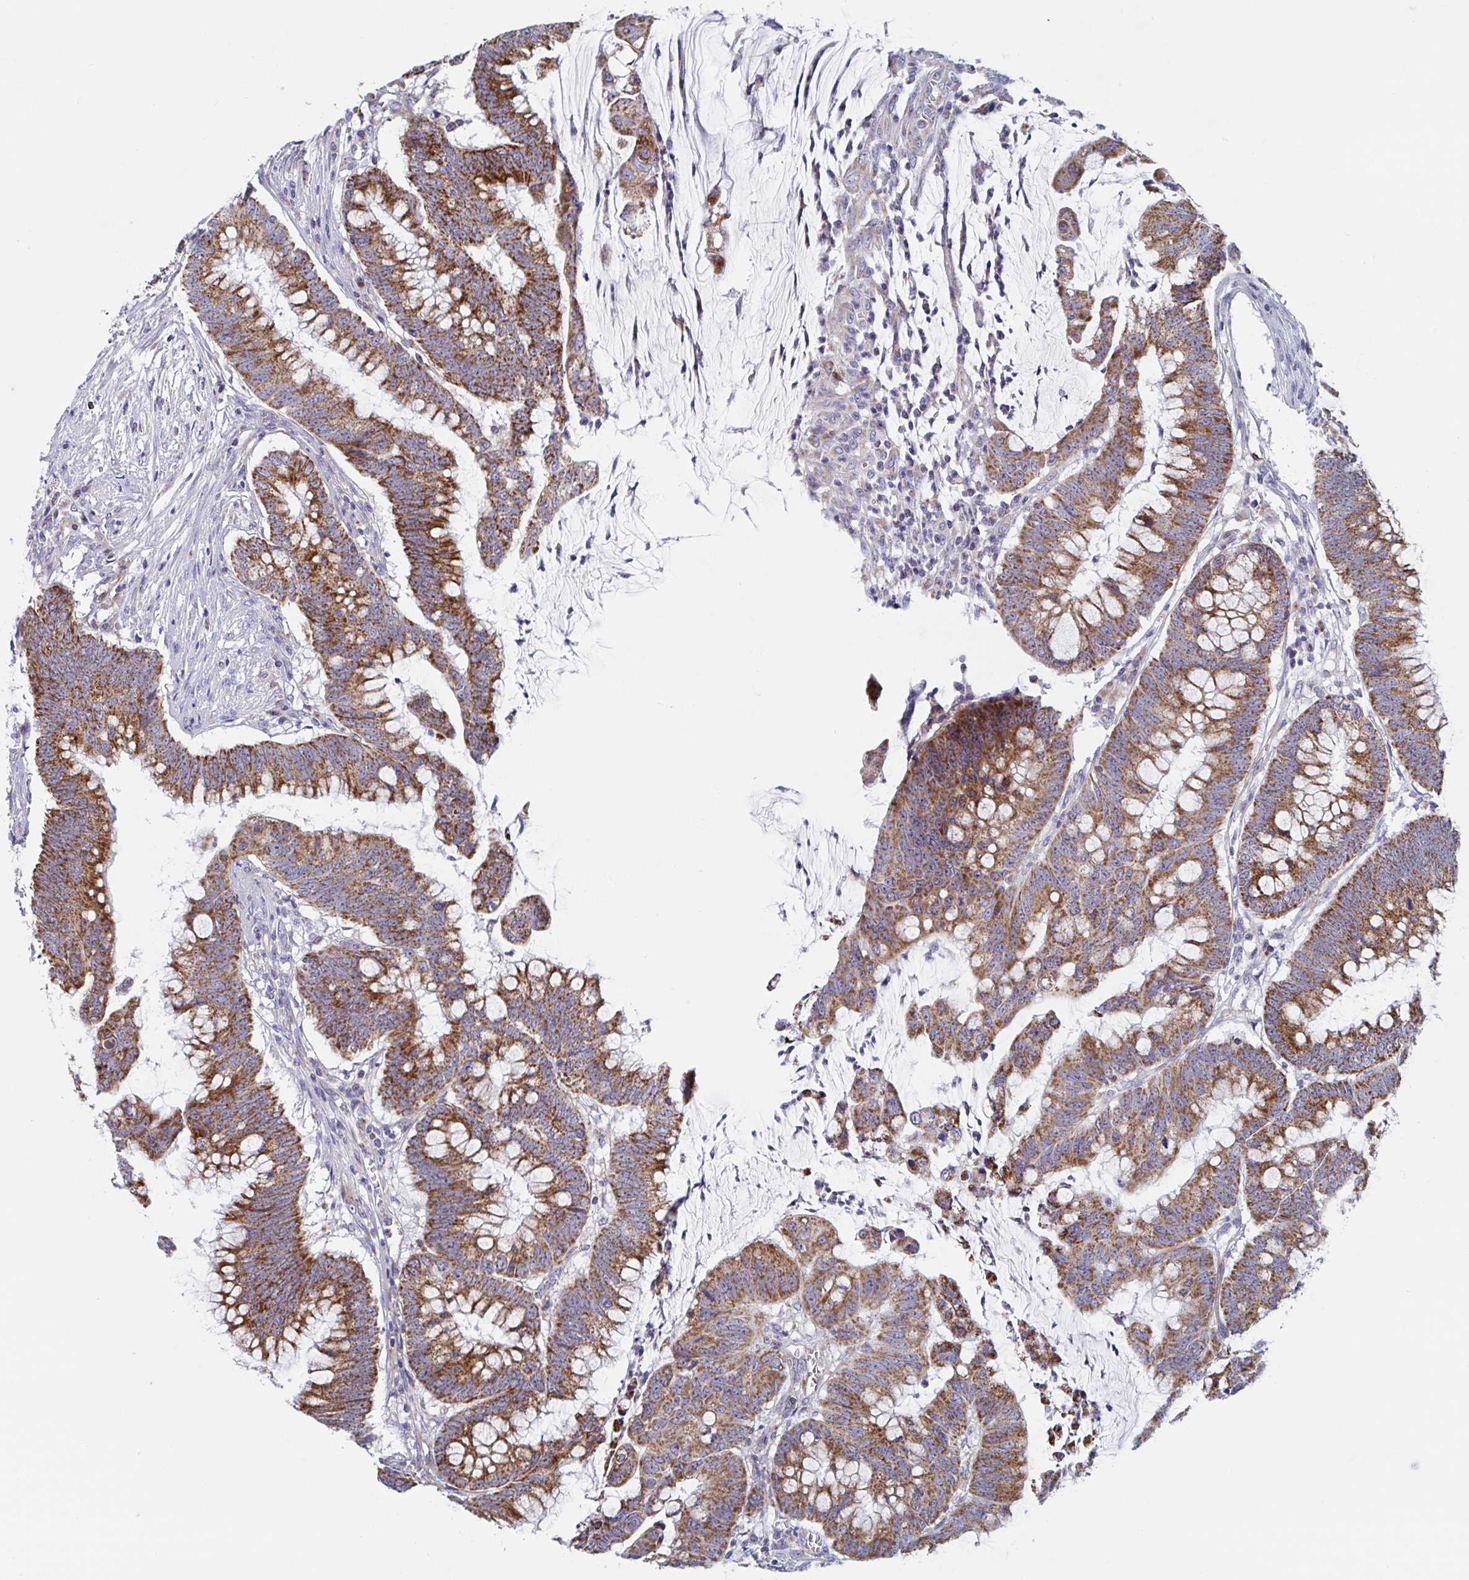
{"staining": {"intensity": "strong", "quantity": ">75%", "location": "cytoplasmic/membranous"}, "tissue": "colorectal cancer", "cell_type": "Tumor cells", "image_type": "cancer", "snomed": [{"axis": "morphology", "description": "Adenocarcinoma, NOS"}, {"axis": "topography", "description": "Colon"}], "caption": "Protein expression analysis of human colorectal cancer reveals strong cytoplasmic/membranous positivity in approximately >75% of tumor cells. Immunohistochemistry stains the protein of interest in brown and the nuclei are stained blue.", "gene": "MRPL53", "patient": {"sex": "male", "age": 62}}